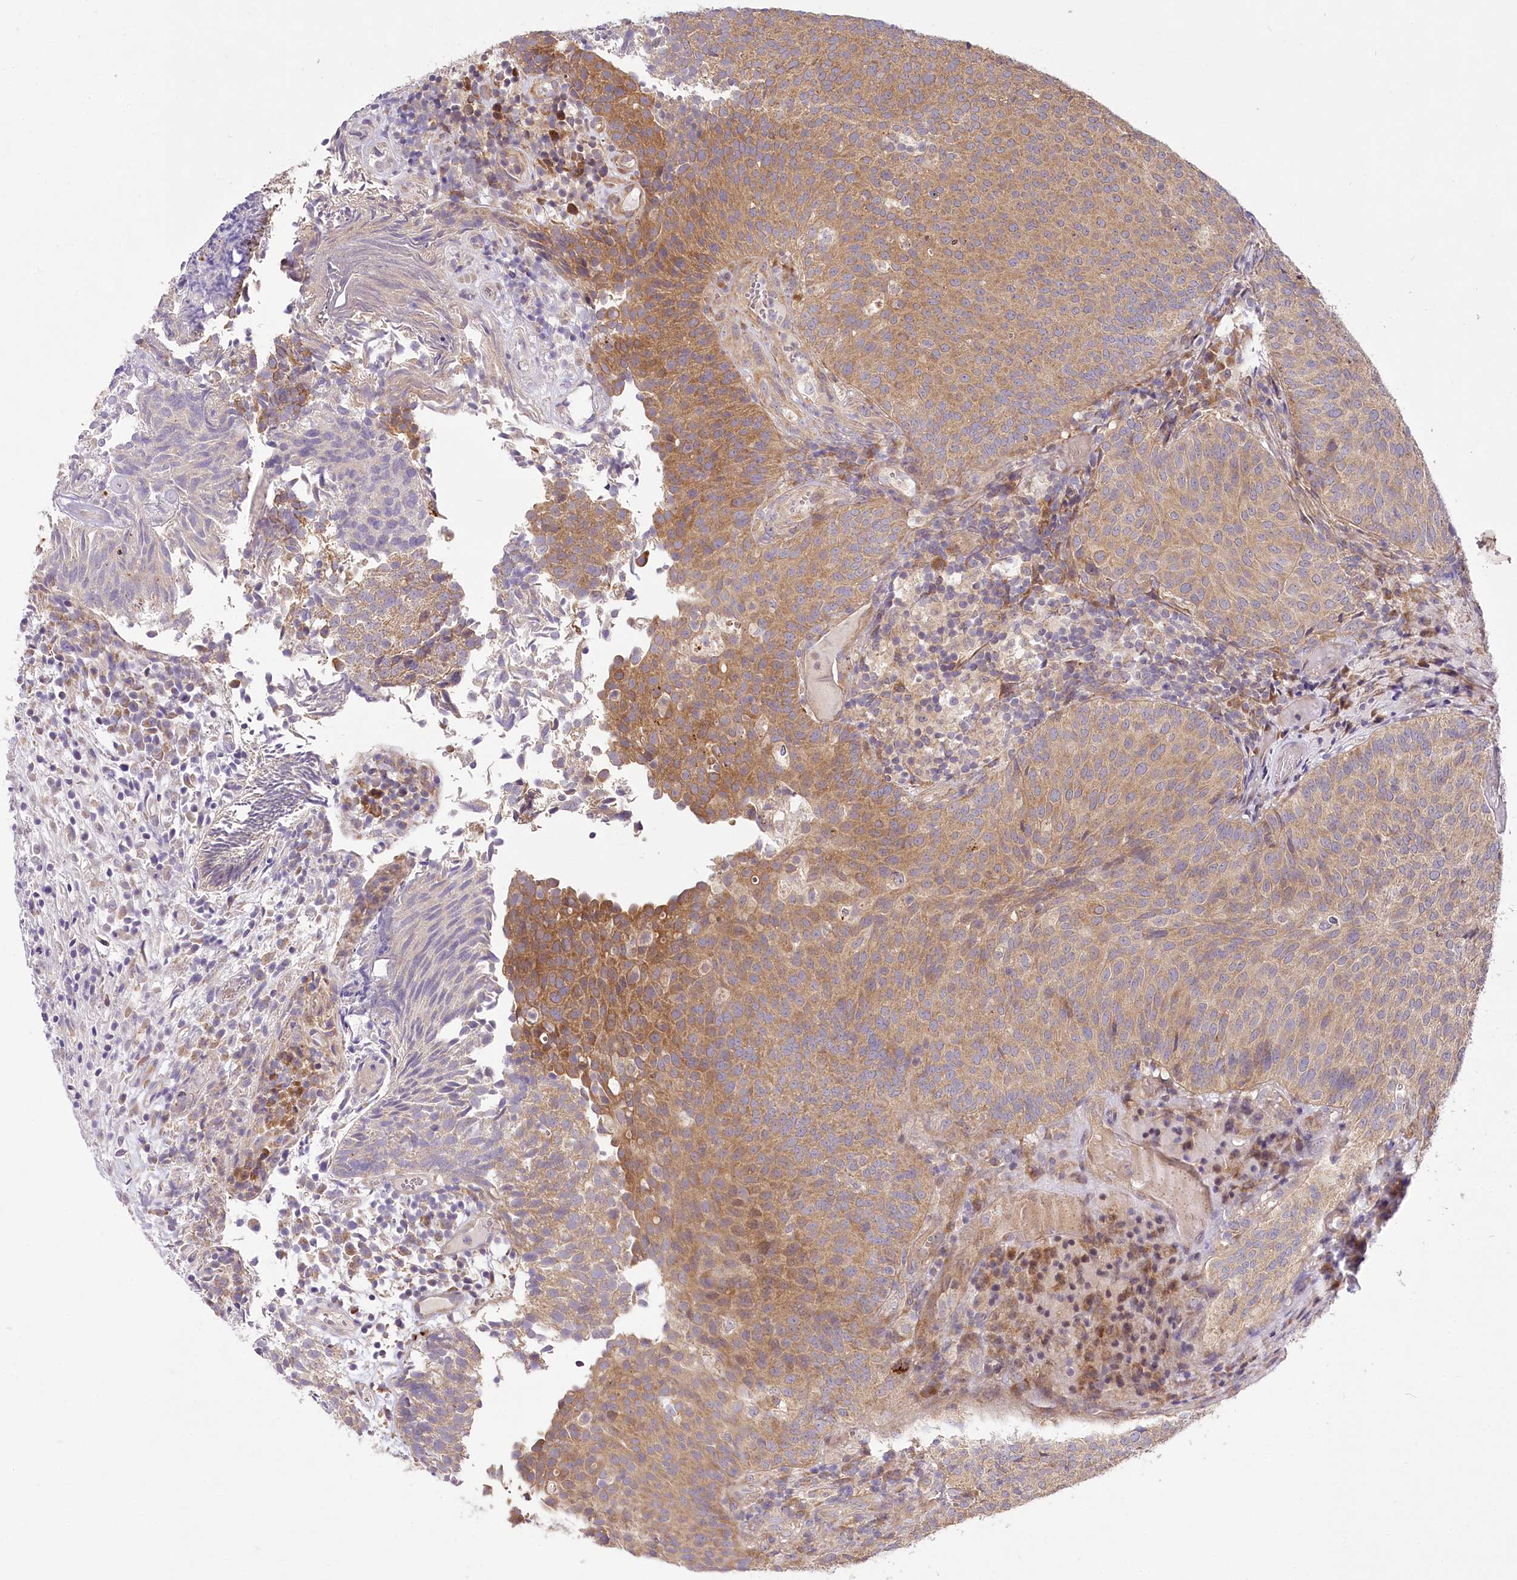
{"staining": {"intensity": "moderate", "quantity": ">75%", "location": "cytoplasmic/membranous"}, "tissue": "urothelial cancer", "cell_type": "Tumor cells", "image_type": "cancer", "snomed": [{"axis": "morphology", "description": "Urothelial carcinoma, Low grade"}, {"axis": "topography", "description": "Urinary bladder"}], "caption": "Moderate cytoplasmic/membranous protein expression is identified in approximately >75% of tumor cells in low-grade urothelial carcinoma.", "gene": "PYROXD1", "patient": {"sex": "male", "age": 86}}